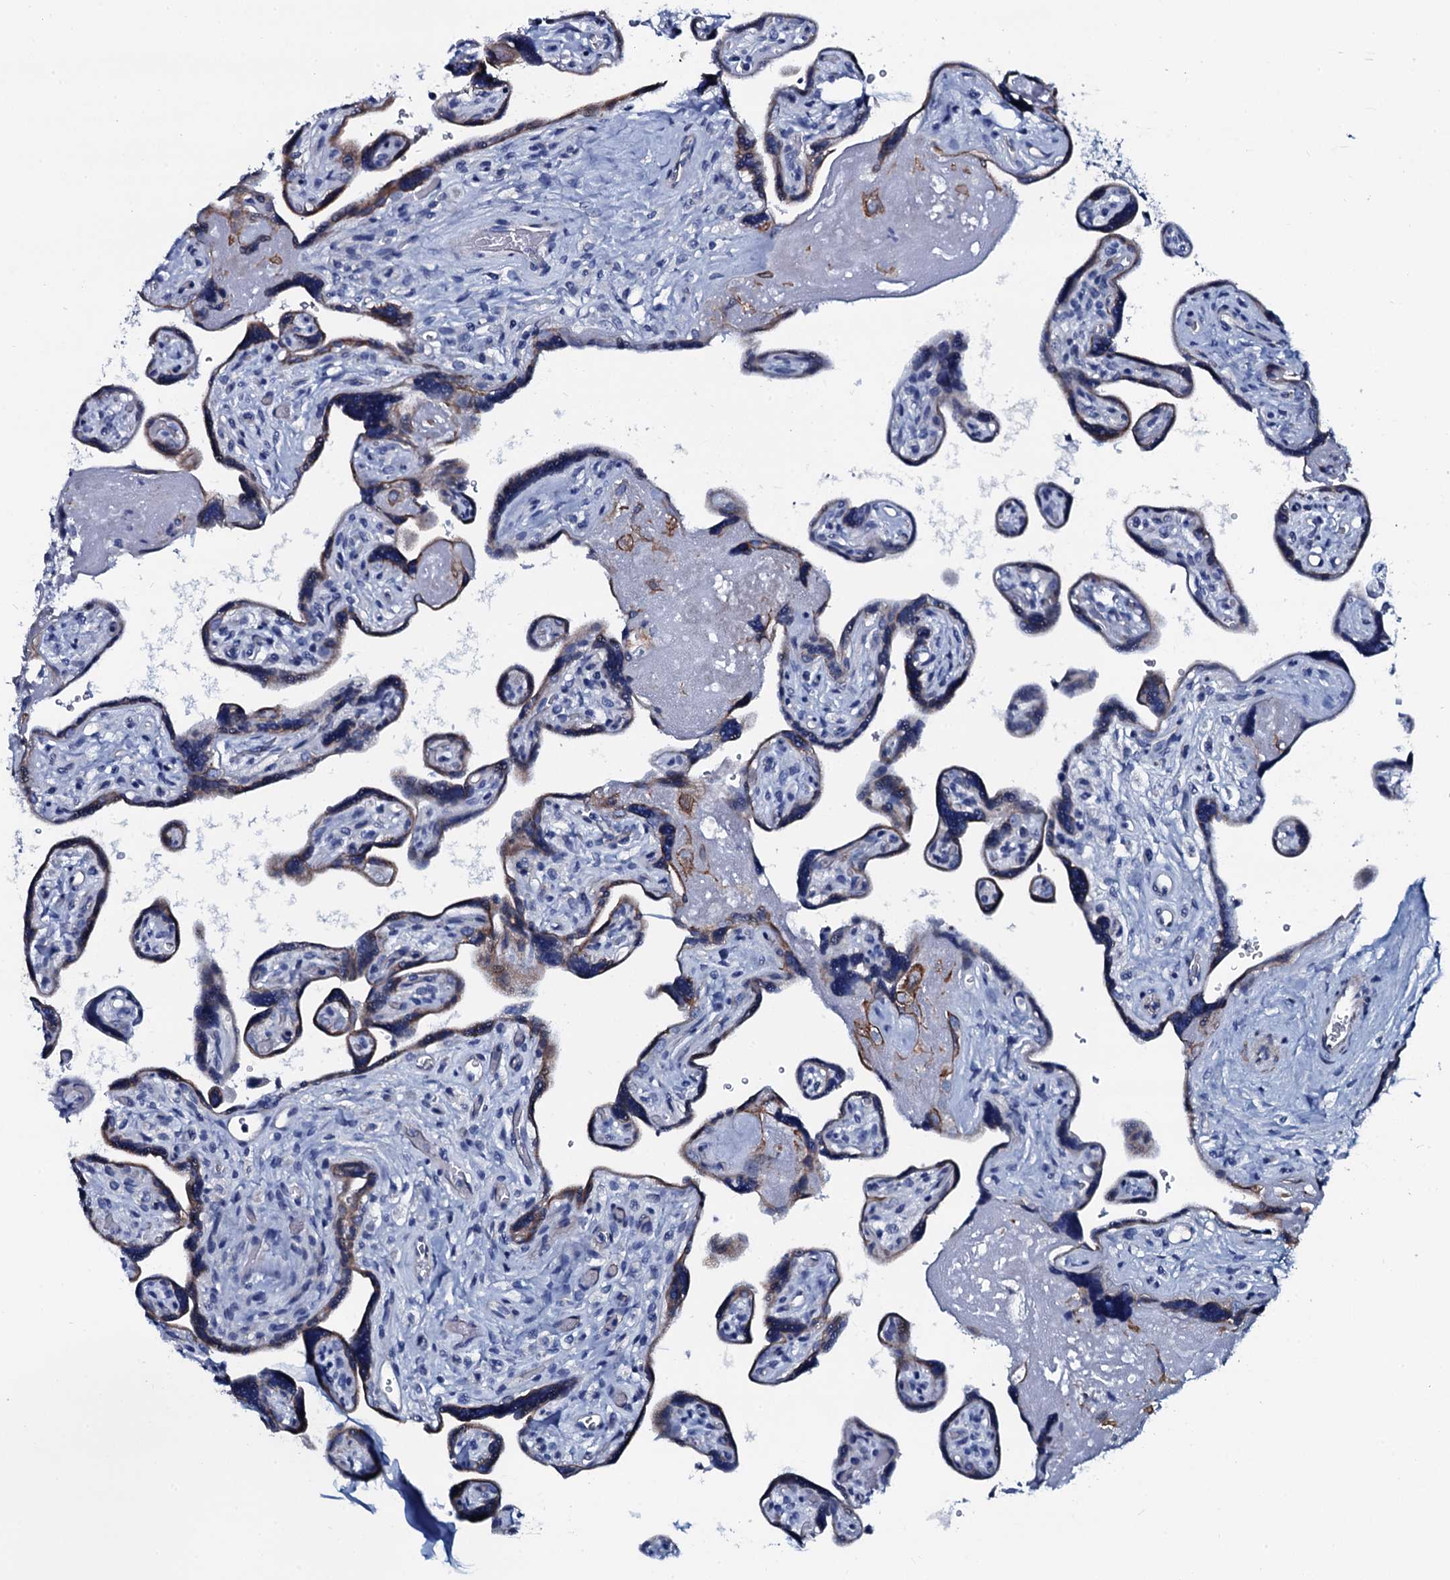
{"staining": {"intensity": "strong", "quantity": "25%-75%", "location": "cytoplasmic/membranous"}, "tissue": "placenta", "cell_type": "Trophoblastic cells", "image_type": "normal", "snomed": [{"axis": "morphology", "description": "Normal tissue, NOS"}, {"axis": "topography", "description": "Placenta"}], "caption": "Protein expression analysis of unremarkable human placenta reveals strong cytoplasmic/membranous staining in approximately 25%-75% of trophoblastic cells. The staining is performed using DAB brown chromogen to label protein expression. The nuclei are counter-stained blue using hematoxylin.", "gene": "GYS2", "patient": {"sex": "female", "age": 39}}